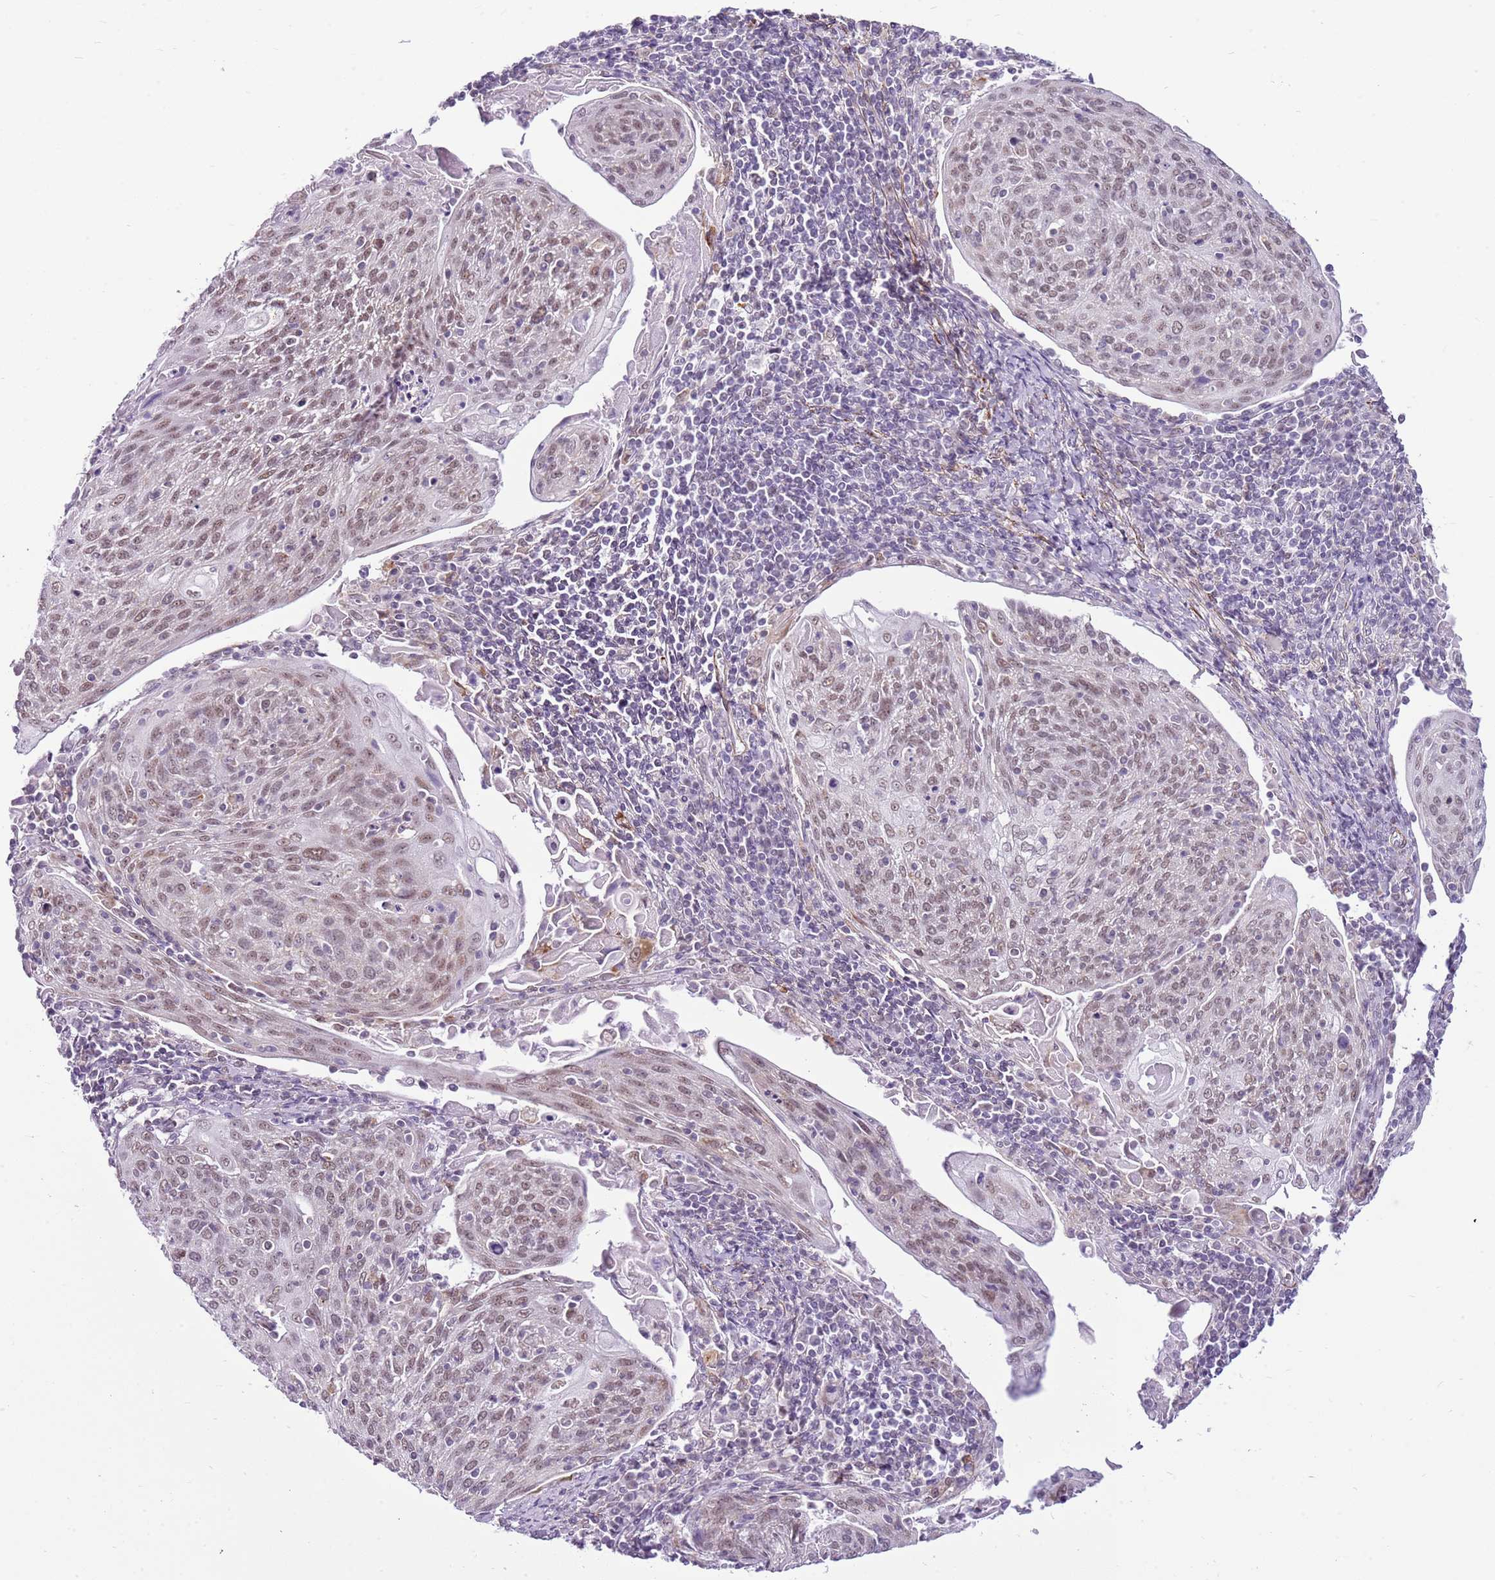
{"staining": {"intensity": "weak", "quantity": ">75%", "location": "nuclear"}, "tissue": "cervical cancer", "cell_type": "Tumor cells", "image_type": "cancer", "snomed": [{"axis": "morphology", "description": "Squamous cell carcinoma, NOS"}, {"axis": "topography", "description": "Cervix"}], "caption": "DAB (3,3'-diaminobenzidine) immunohistochemical staining of squamous cell carcinoma (cervical) exhibits weak nuclear protein expression in approximately >75% of tumor cells.", "gene": "SMIM4", "patient": {"sex": "female", "age": 67}}